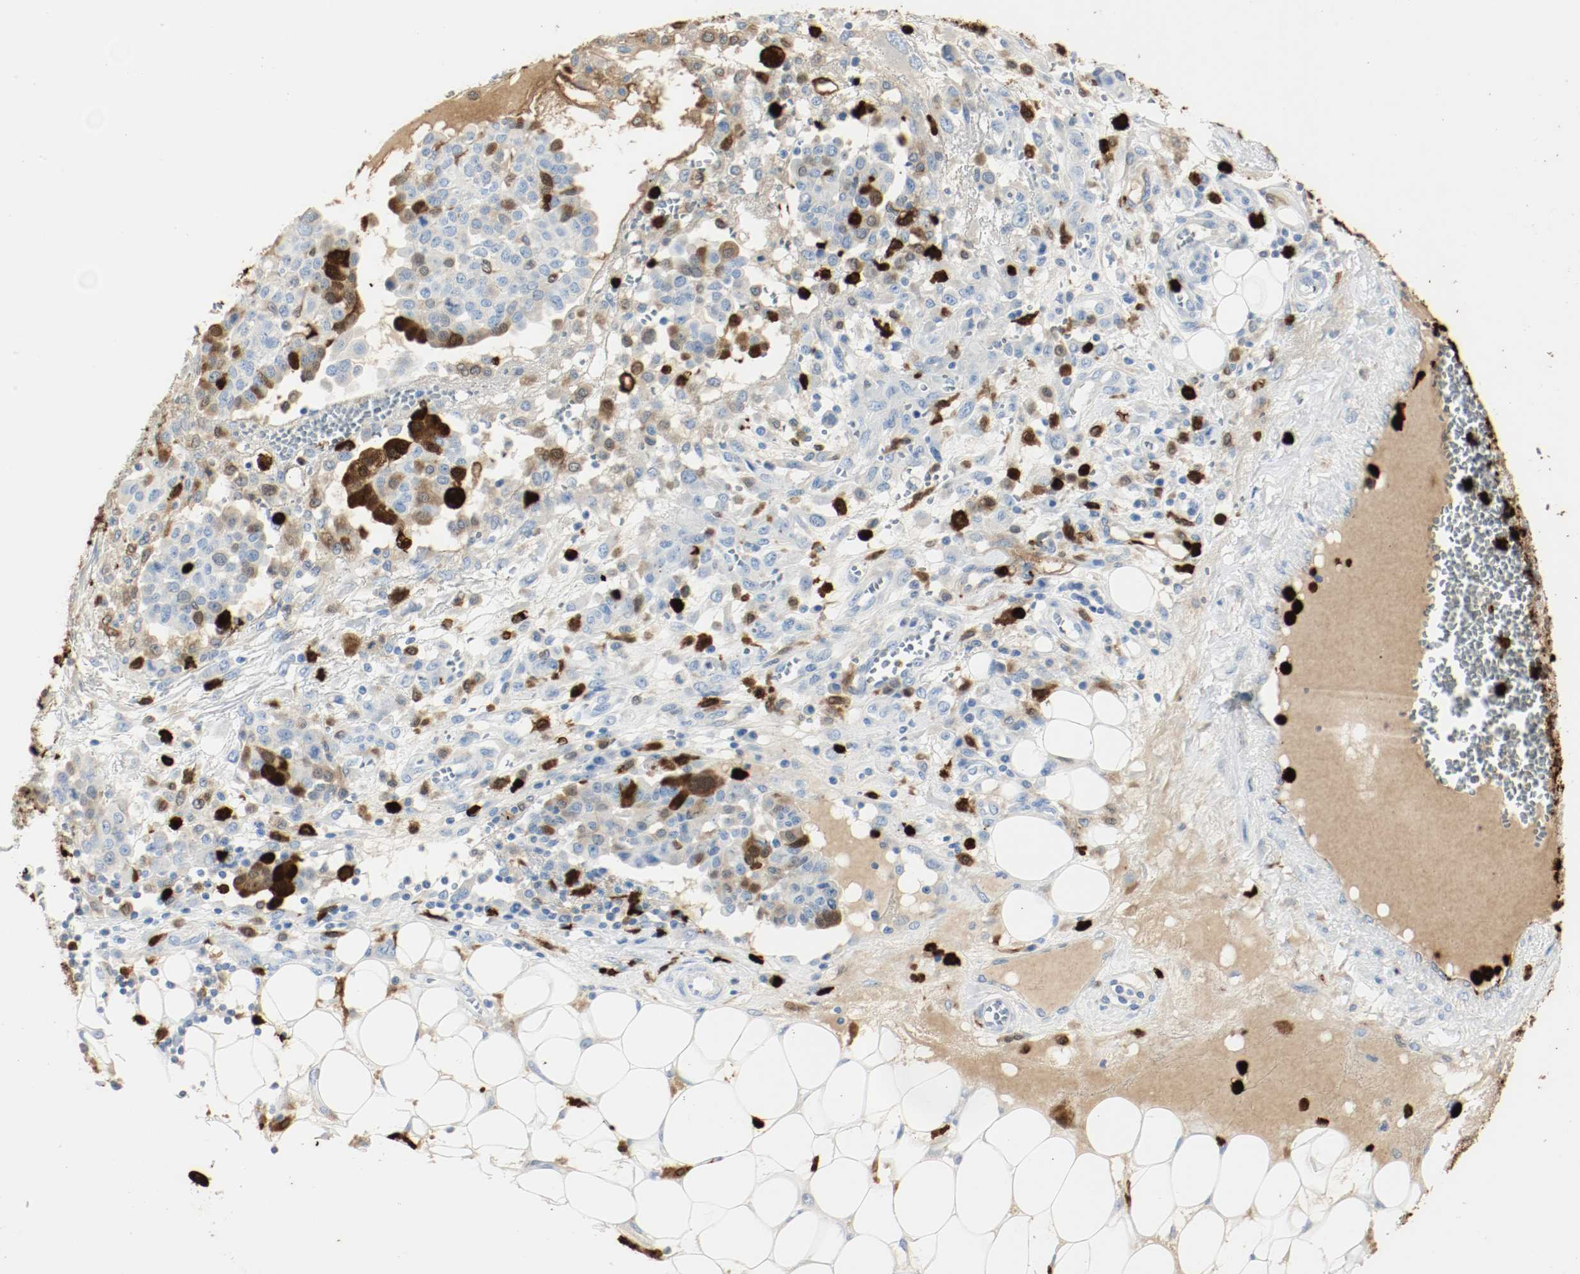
{"staining": {"intensity": "strong", "quantity": "<25%", "location": "cytoplasmic/membranous"}, "tissue": "ovarian cancer", "cell_type": "Tumor cells", "image_type": "cancer", "snomed": [{"axis": "morphology", "description": "Cystadenocarcinoma, serous, NOS"}, {"axis": "topography", "description": "Soft tissue"}, {"axis": "topography", "description": "Ovary"}], "caption": "This micrograph shows IHC staining of human ovarian cancer (serous cystadenocarcinoma), with medium strong cytoplasmic/membranous expression in about <25% of tumor cells.", "gene": "S100A9", "patient": {"sex": "female", "age": 57}}